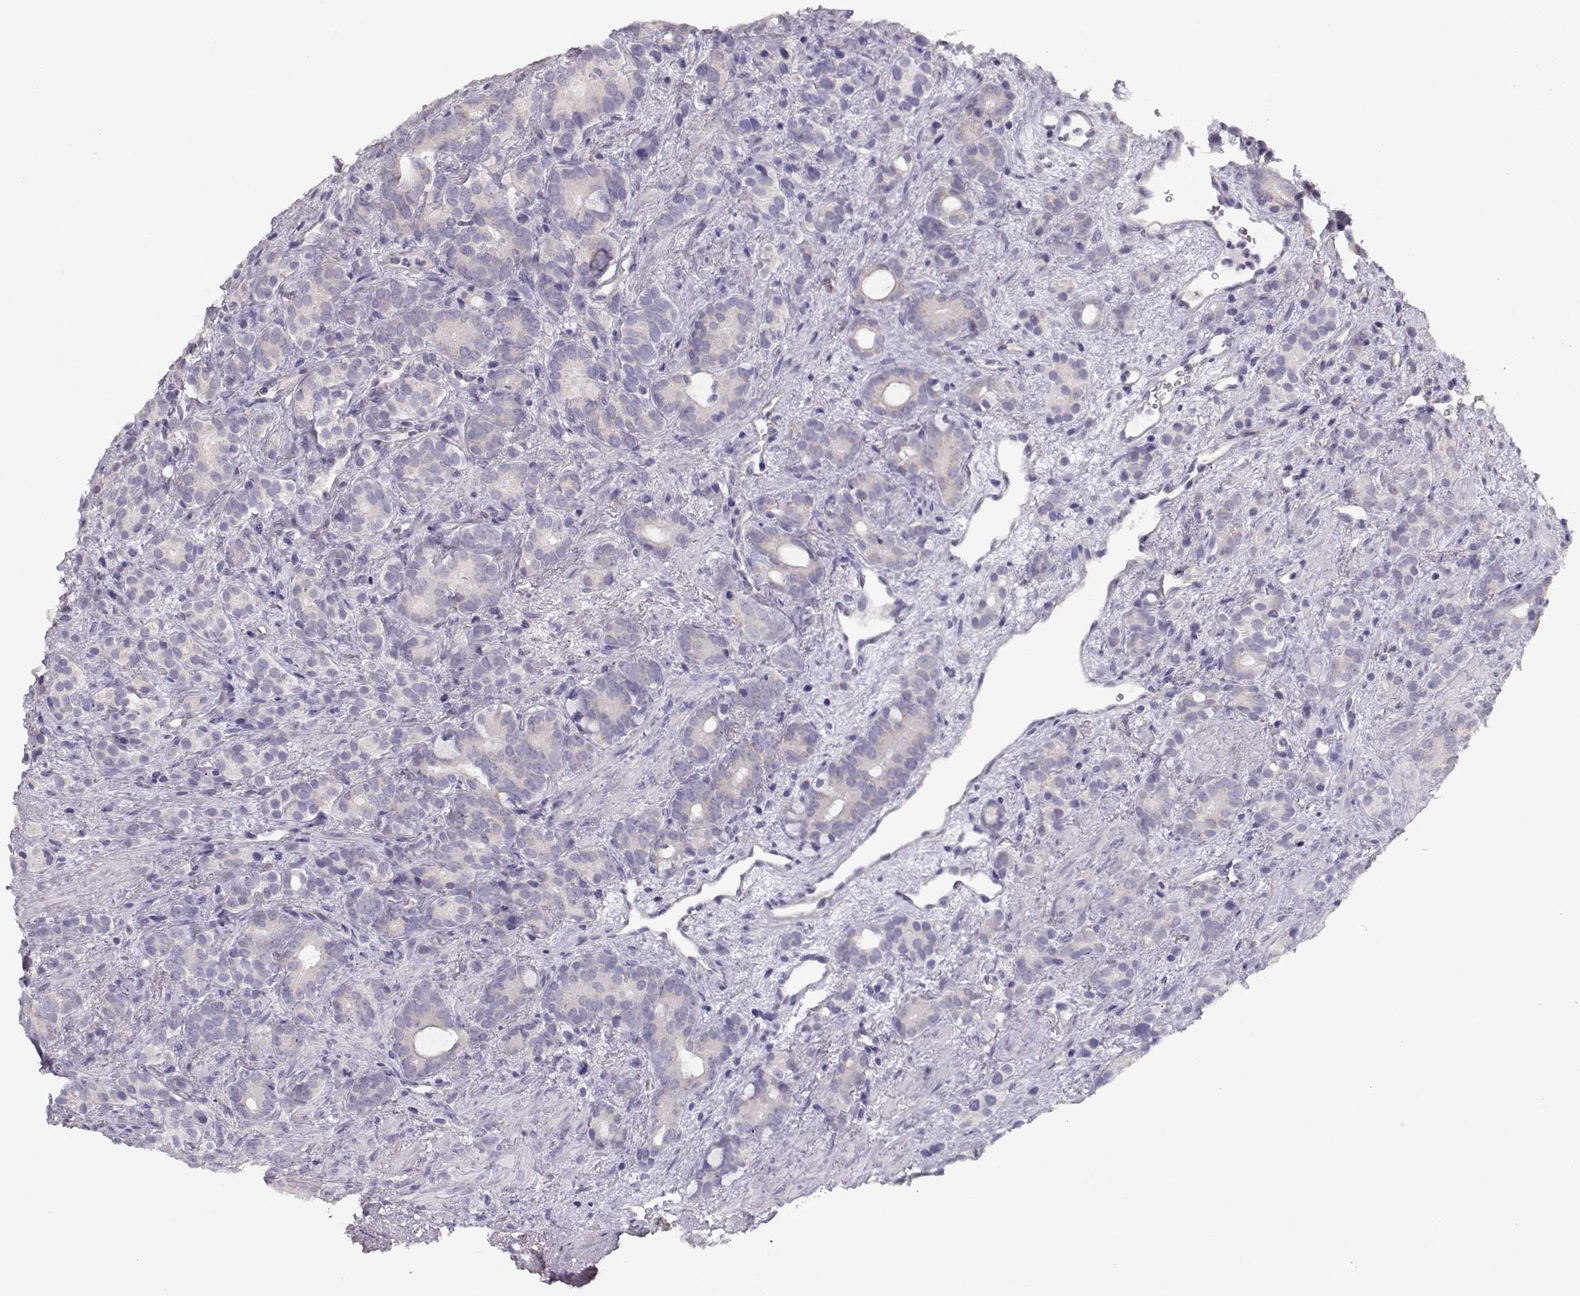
{"staining": {"intensity": "negative", "quantity": "none", "location": "none"}, "tissue": "prostate cancer", "cell_type": "Tumor cells", "image_type": "cancer", "snomed": [{"axis": "morphology", "description": "Adenocarcinoma, High grade"}, {"axis": "topography", "description": "Prostate"}], "caption": "This is an IHC histopathology image of human prostate cancer. There is no staining in tumor cells.", "gene": "GLIPR1L2", "patient": {"sex": "male", "age": 84}}